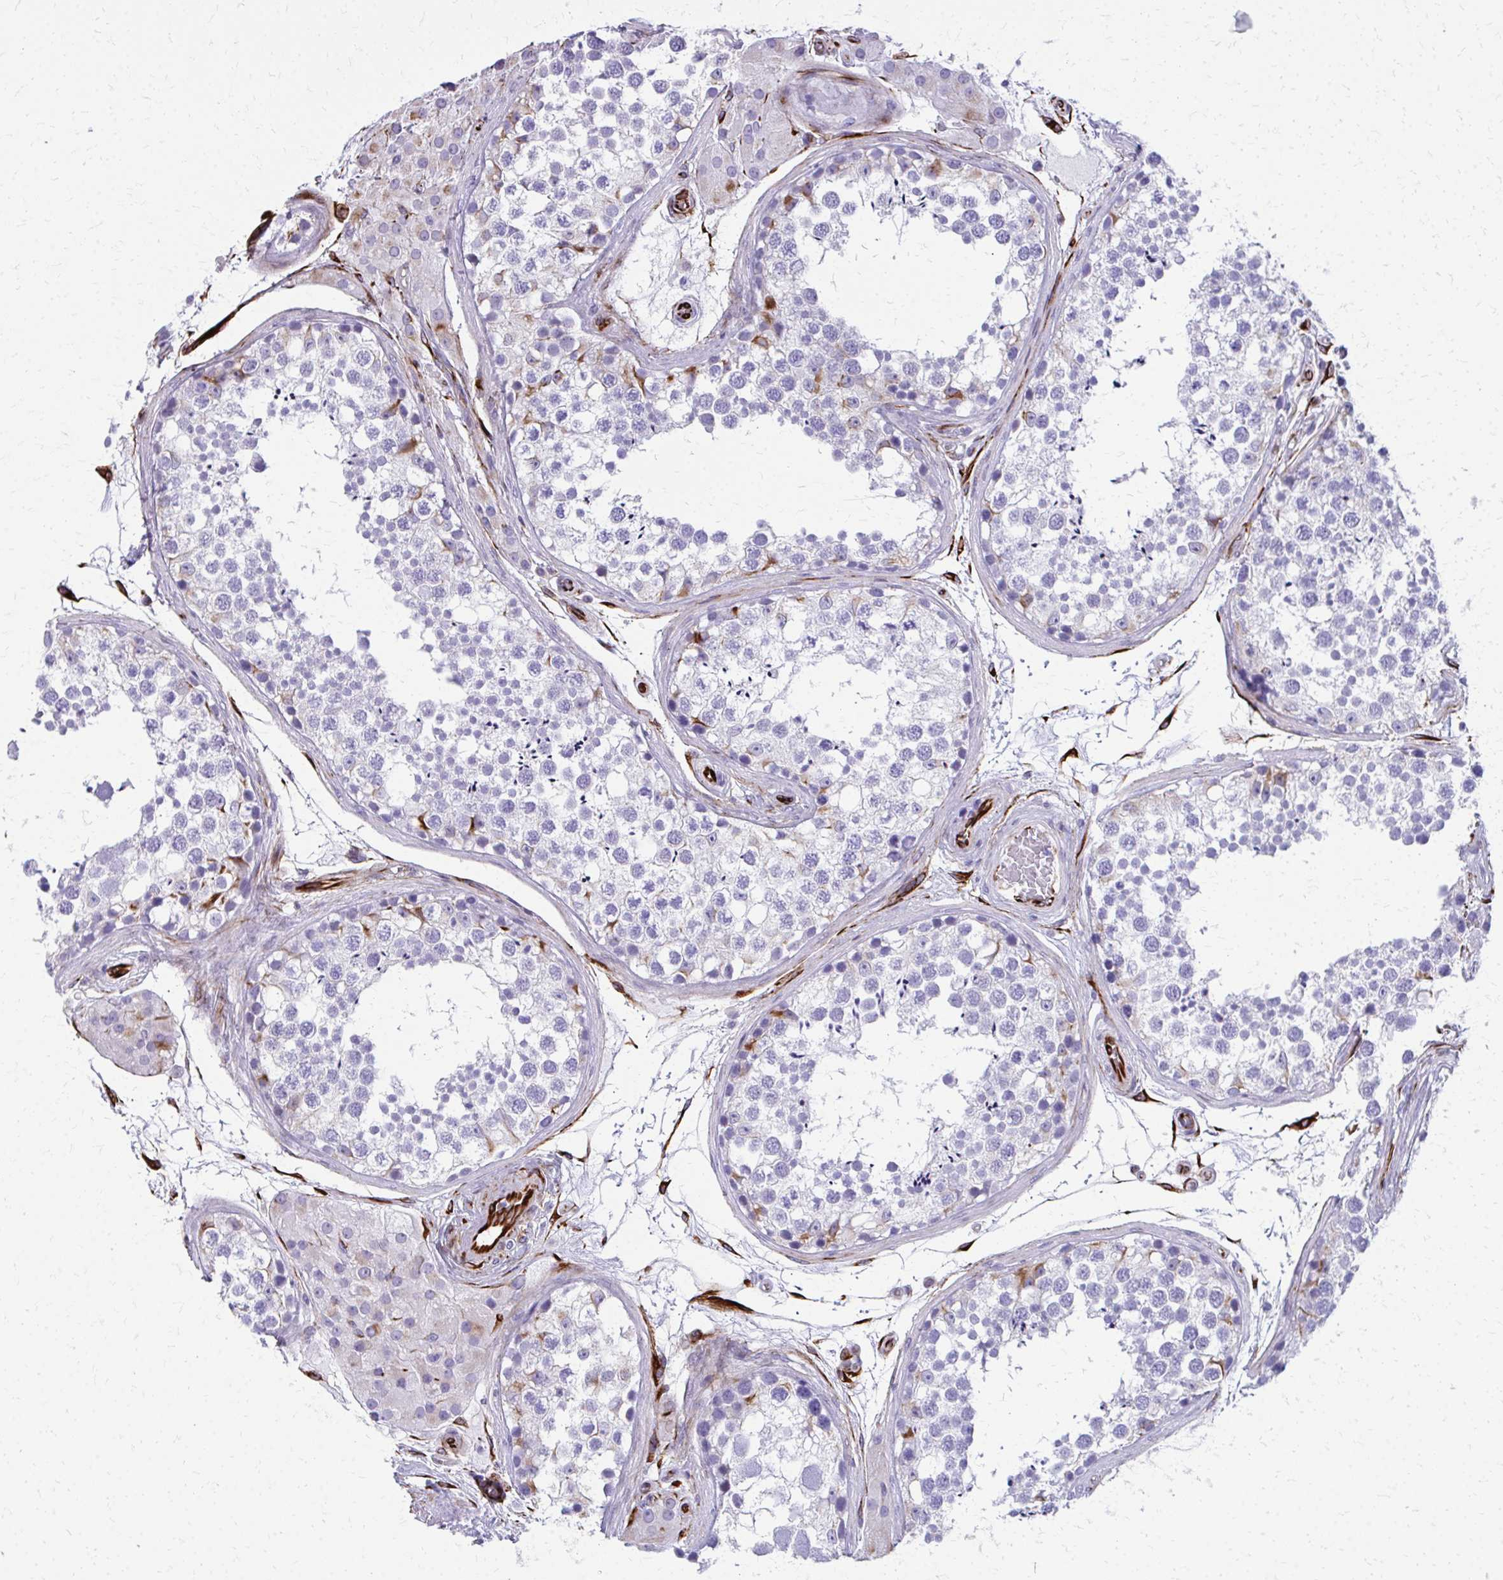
{"staining": {"intensity": "moderate", "quantity": "<25%", "location": "cytoplasmic/membranous"}, "tissue": "testis", "cell_type": "Cells in seminiferous ducts", "image_type": "normal", "snomed": [{"axis": "morphology", "description": "Normal tissue, NOS"}, {"axis": "morphology", "description": "Seminoma, NOS"}, {"axis": "topography", "description": "Testis"}], "caption": "Immunohistochemical staining of benign testis demonstrates low levels of moderate cytoplasmic/membranous staining in approximately <25% of cells in seminiferous ducts. (brown staining indicates protein expression, while blue staining denotes nuclei).", "gene": "TRIM6", "patient": {"sex": "male", "age": 65}}